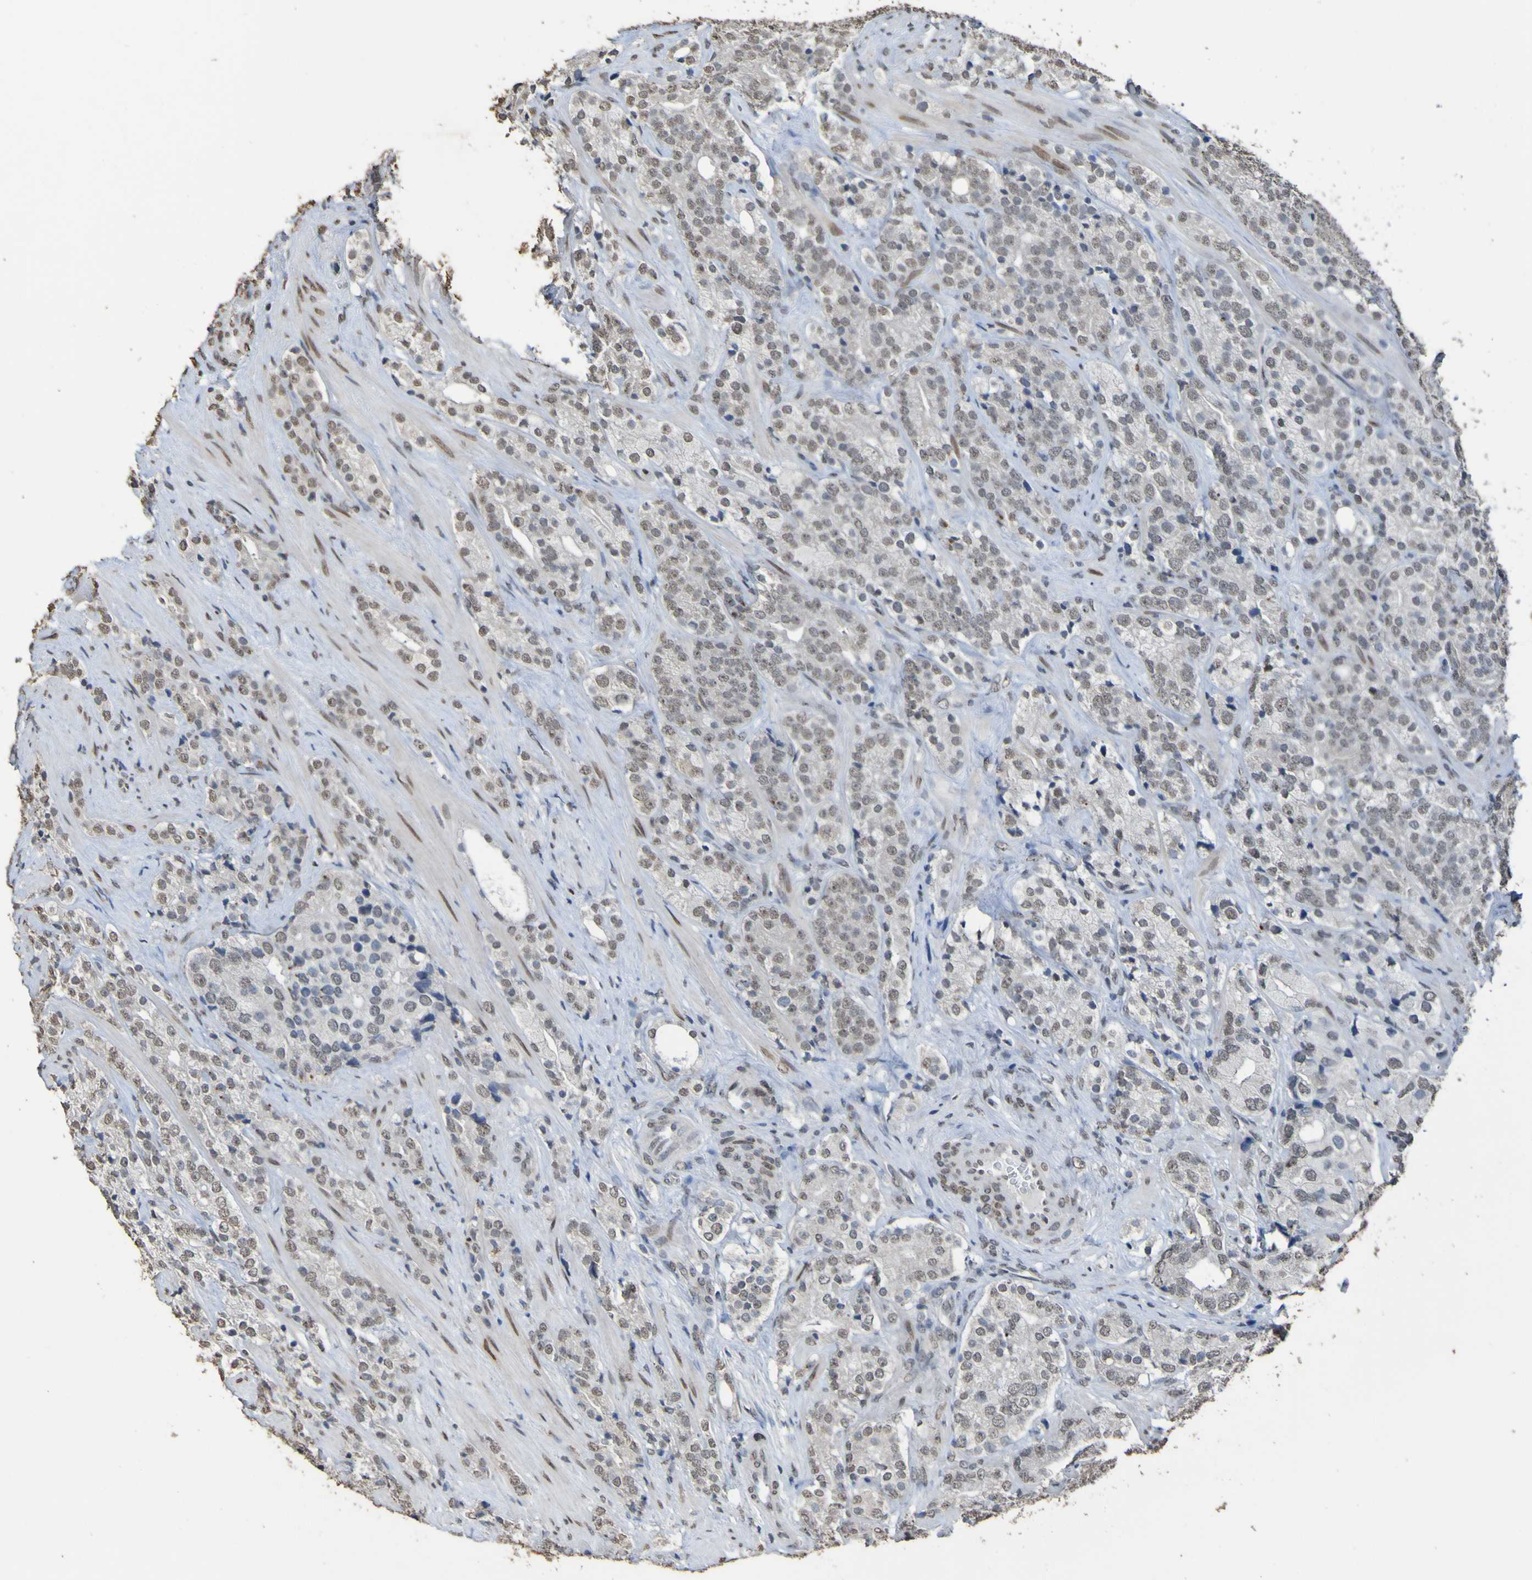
{"staining": {"intensity": "weak", "quantity": ">75%", "location": "nuclear"}, "tissue": "prostate cancer", "cell_type": "Tumor cells", "image_type": "cancer", "snomed": [{"axis": "morphology", "description": "Adenocarcinoma, High grade"}, {"axis": "topography", "description": "Prostate"}], "caption": "Protein expression by immunohistochemistry exhibits weak nuclear staining in approximately >75% of tumor cells in adenocarcinoma (high-grade) (prostate).", "gene": "ALKBH2", "patient": {"sex": "male", "age": 71}}